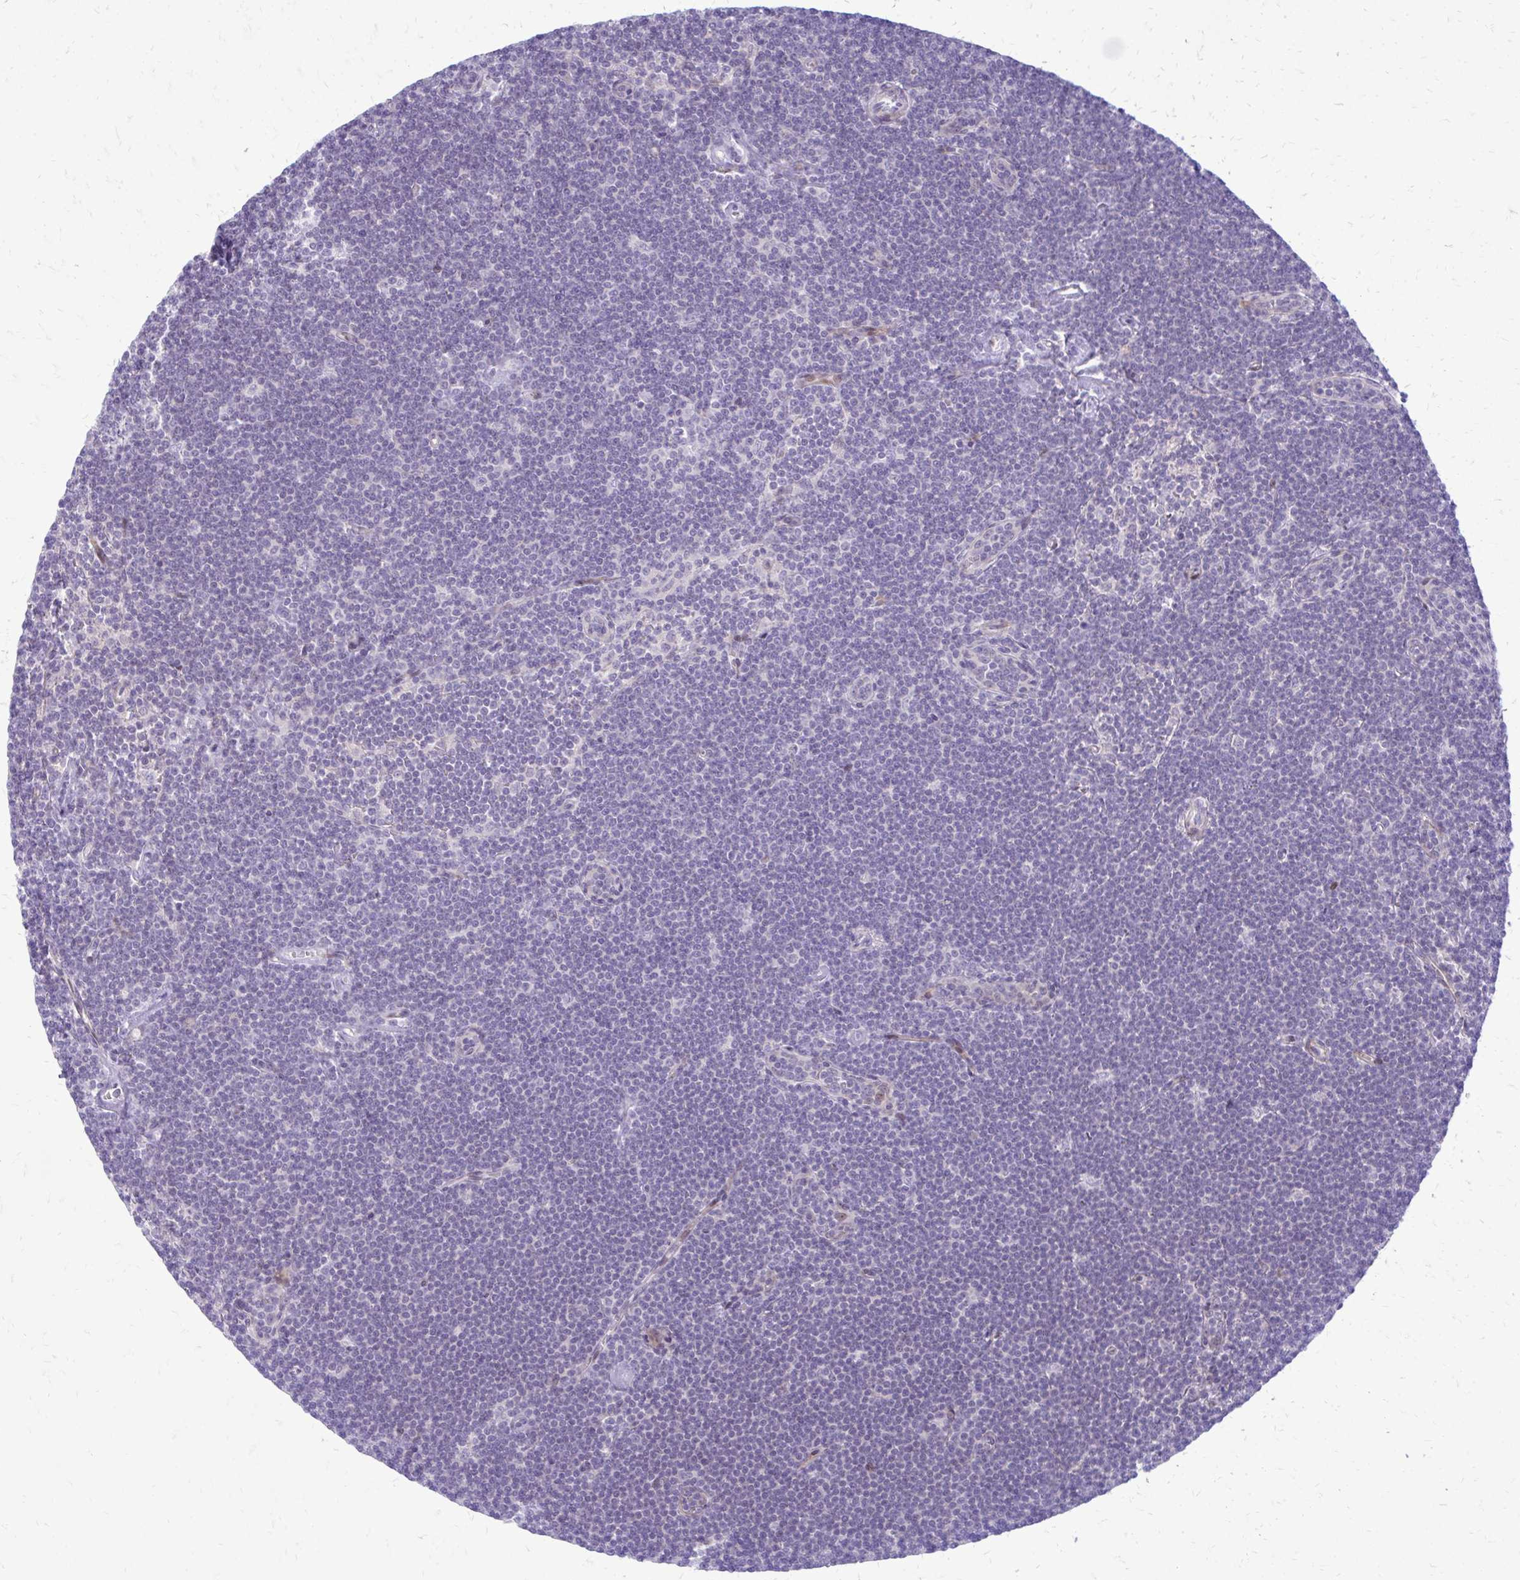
{"staining": {"intensity": "negative", "quantity": "none", "location": "none"}, "tissue": "lymphoma", "cell_type": "Tumor cells", "image_type": "cancer", "snomed": [{"axis": "morphology", "description": "Malignant lymphoma, non-Hodgkin's type, Low grade"}, {"axis": "topography", "description": "Lymph node"}], "caption": "Low-grade malignant lymphoma, non-Hodgkin's type was stained to show a protein in brown. There is no significant positivity in tumor cells.", "gene": "PPDPFL", "patient": {"sex": "female", "age": 73}}